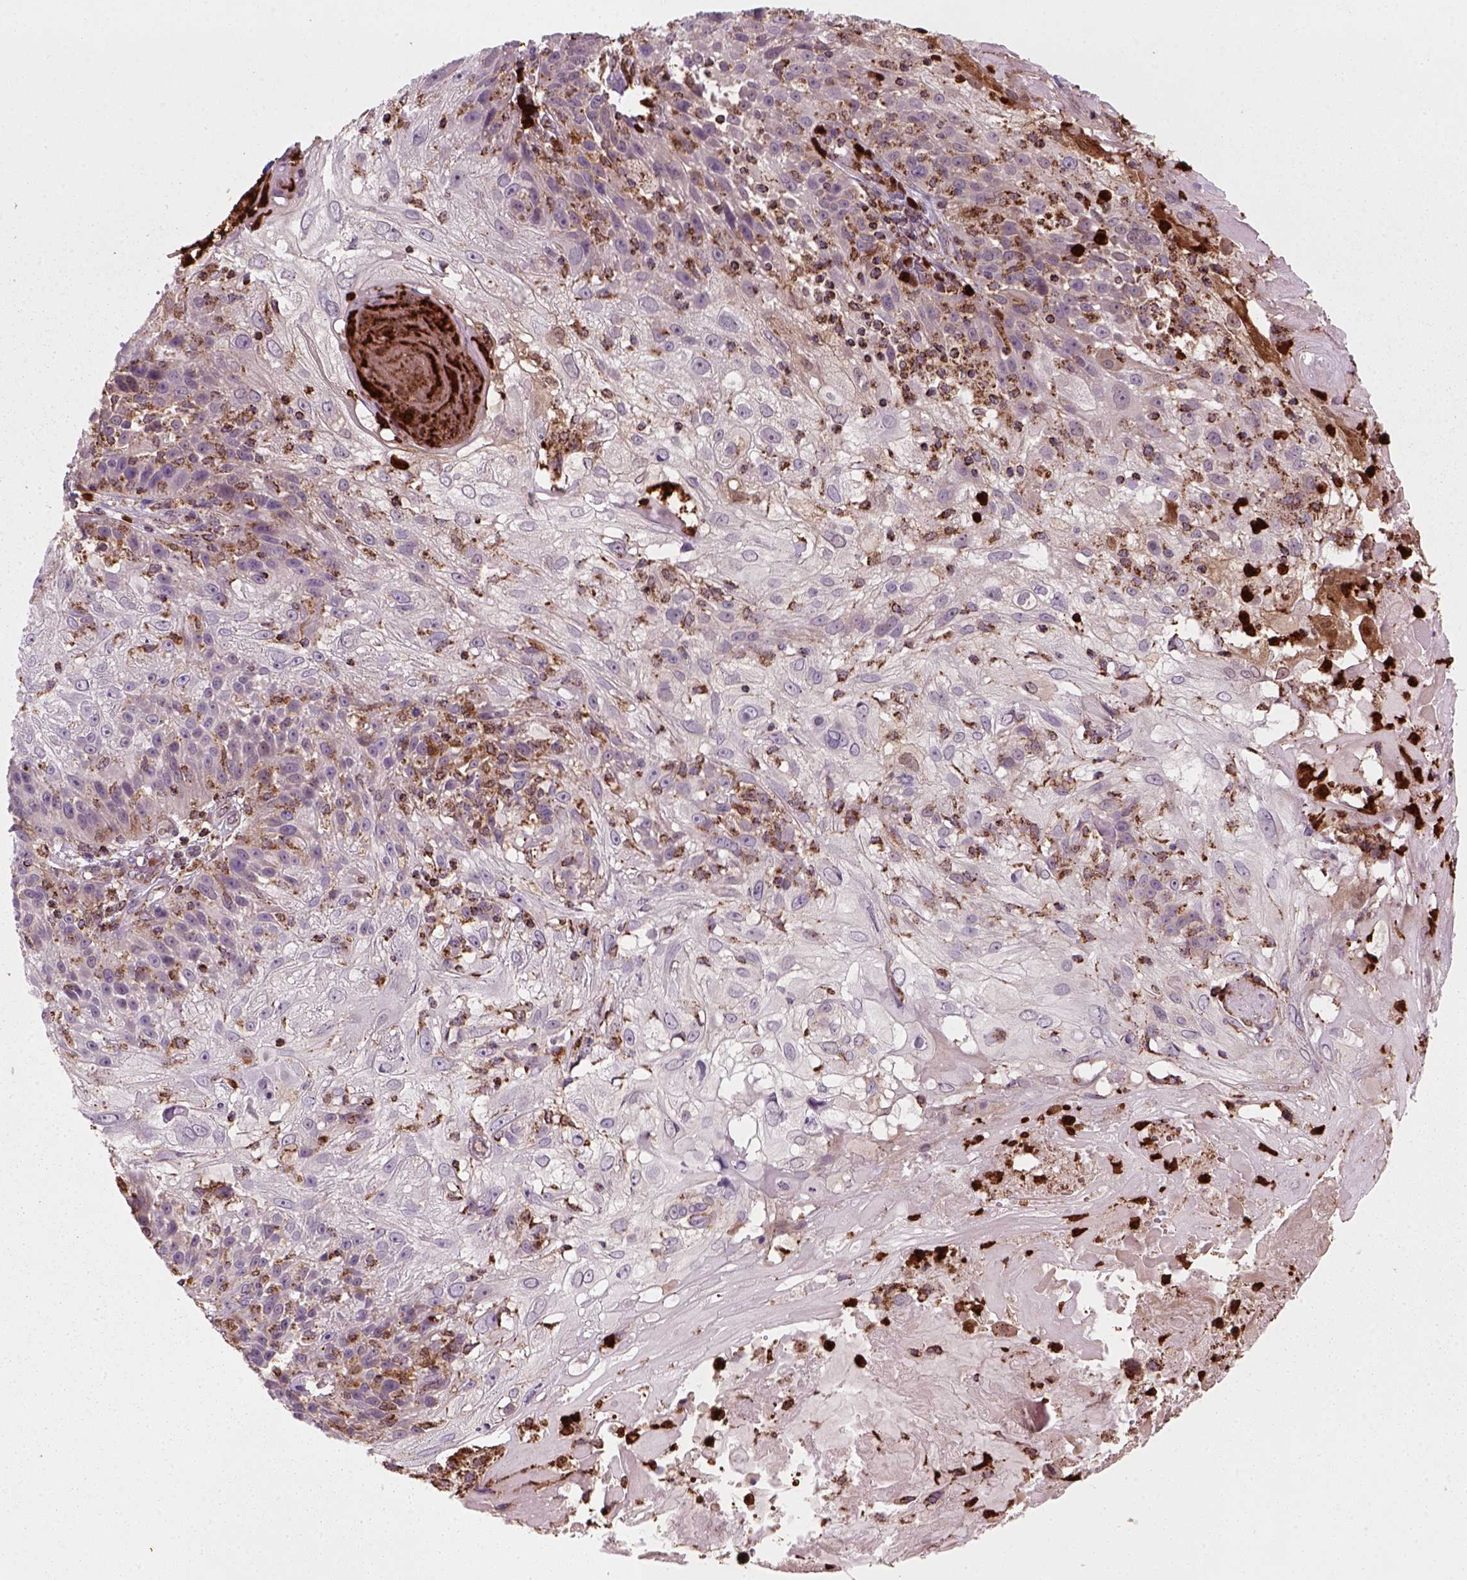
{"staining": {"intensity": "moderate", "quantity": "<25%", "location": "cytoplasmic/membranous"}, "tissue": "skin cancer", "cell_type": "Tumor cells", "image_type": "cancer", "snomed": [{"axis": "morphology", "description": "Normal tissue, NOS"}, {"axis": "morphology", "description": "Squamous cell carcinoma, NOS"}, {"axis": "topography", "description": "Skin"}], "caption": "Skin squamous cell carcinoma was stained to show a protein in brown. There is low levels of moderate cytoplasmic/membranous expression in about <25% of tumor cells.", "gene": "NUDT16L1", "patient": {"sex": "female", "age": 83}}